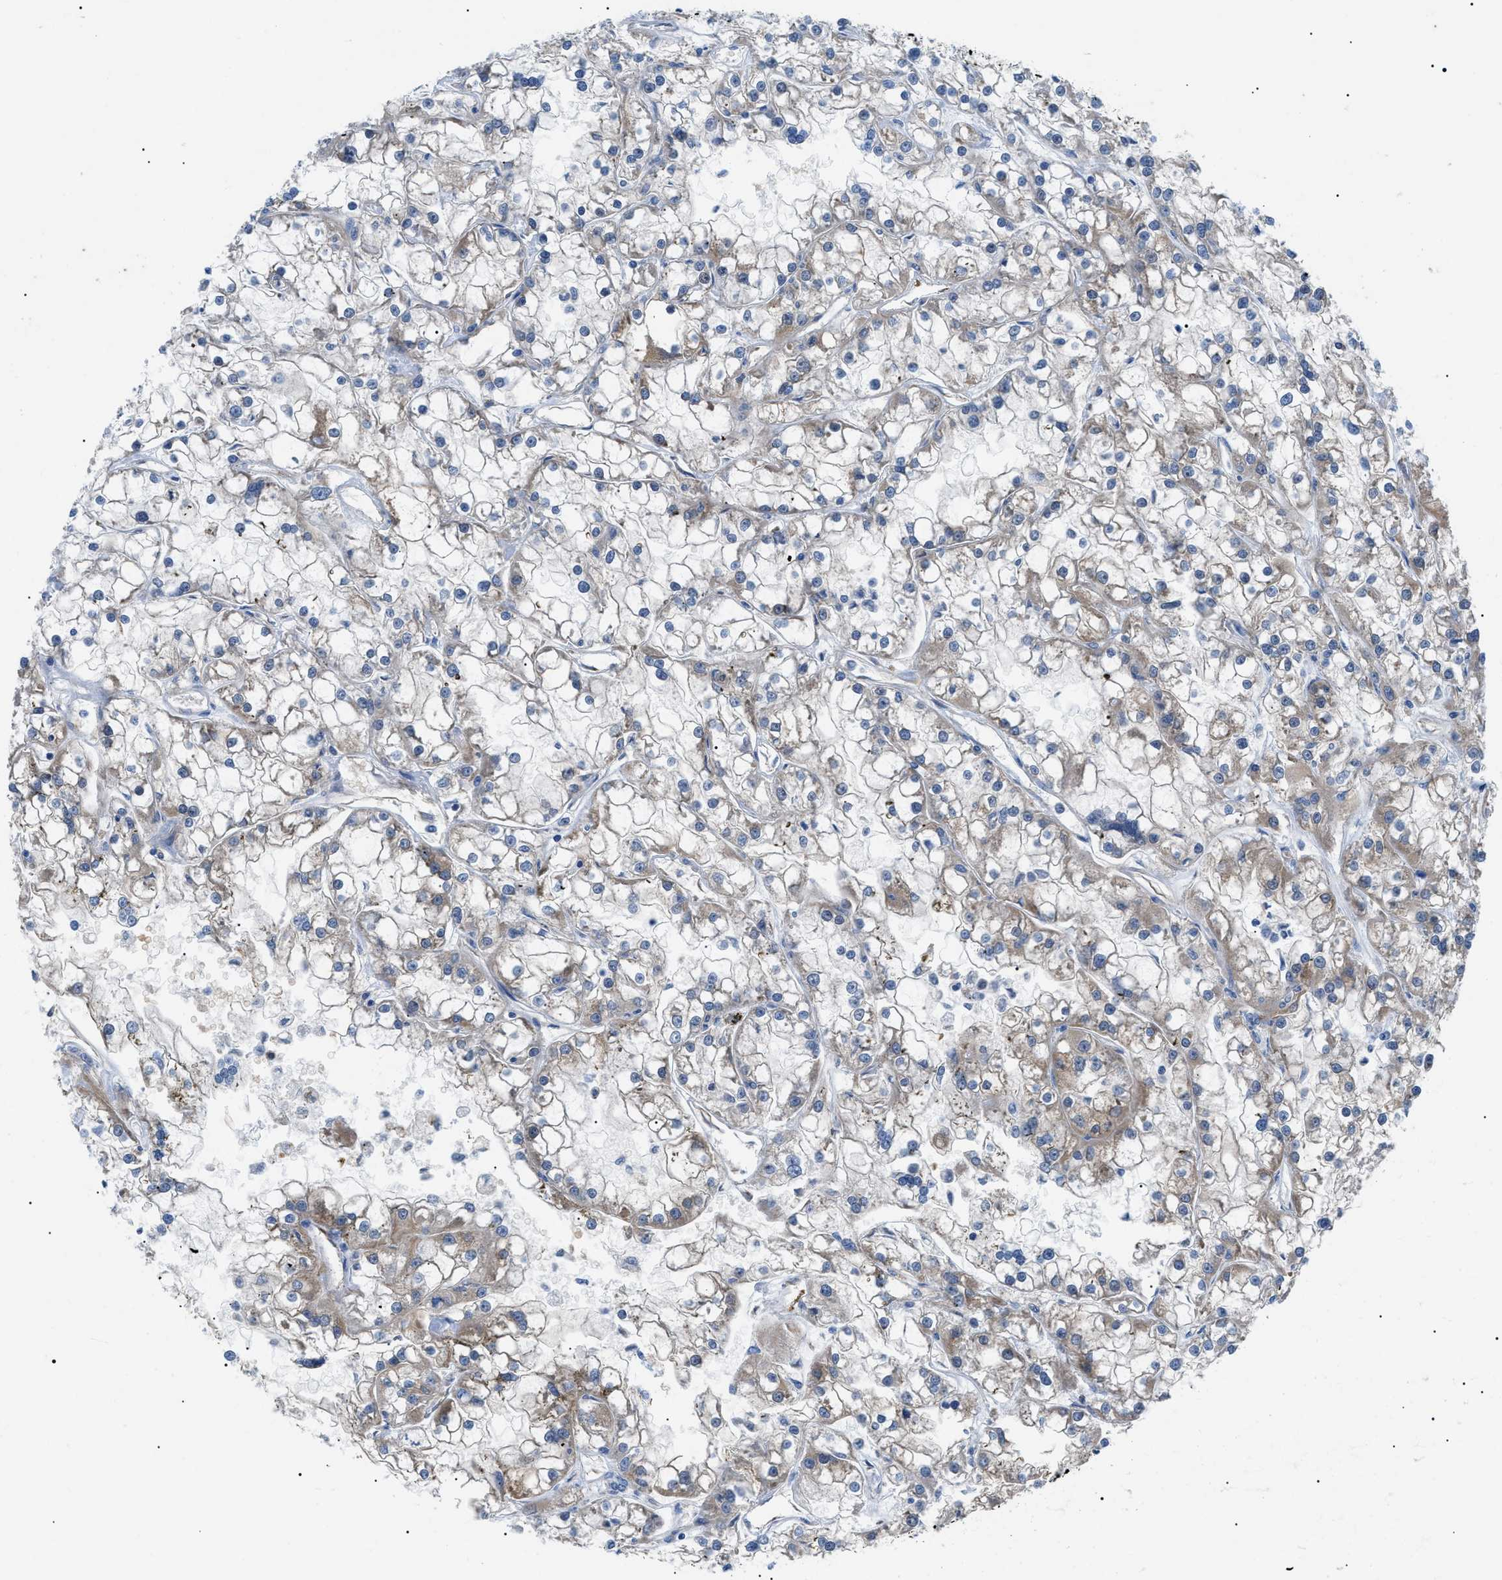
{"staining": {"intensity": "weak", "quantity": "25%-75%", "location": "cytoplasmic/membranous"}, "tissue": "renal cancer", "cell_type": "Tumor cells", "image_type": "cancer", "snomed": [{"axis": "morphology", "description": "Adenocarcinoma, NOS"}, {"axis": "topography", "description": "Kidney"}], "caption": "There is low levels of weak cytoplasmic/membranous staining in tumor cells of renal cancer (adenocarcinoma), as demonstrated by immunohistochemical staining (brown color).", "gene": "HSPB8", "patient": {"sex": "female", "age": 52}}